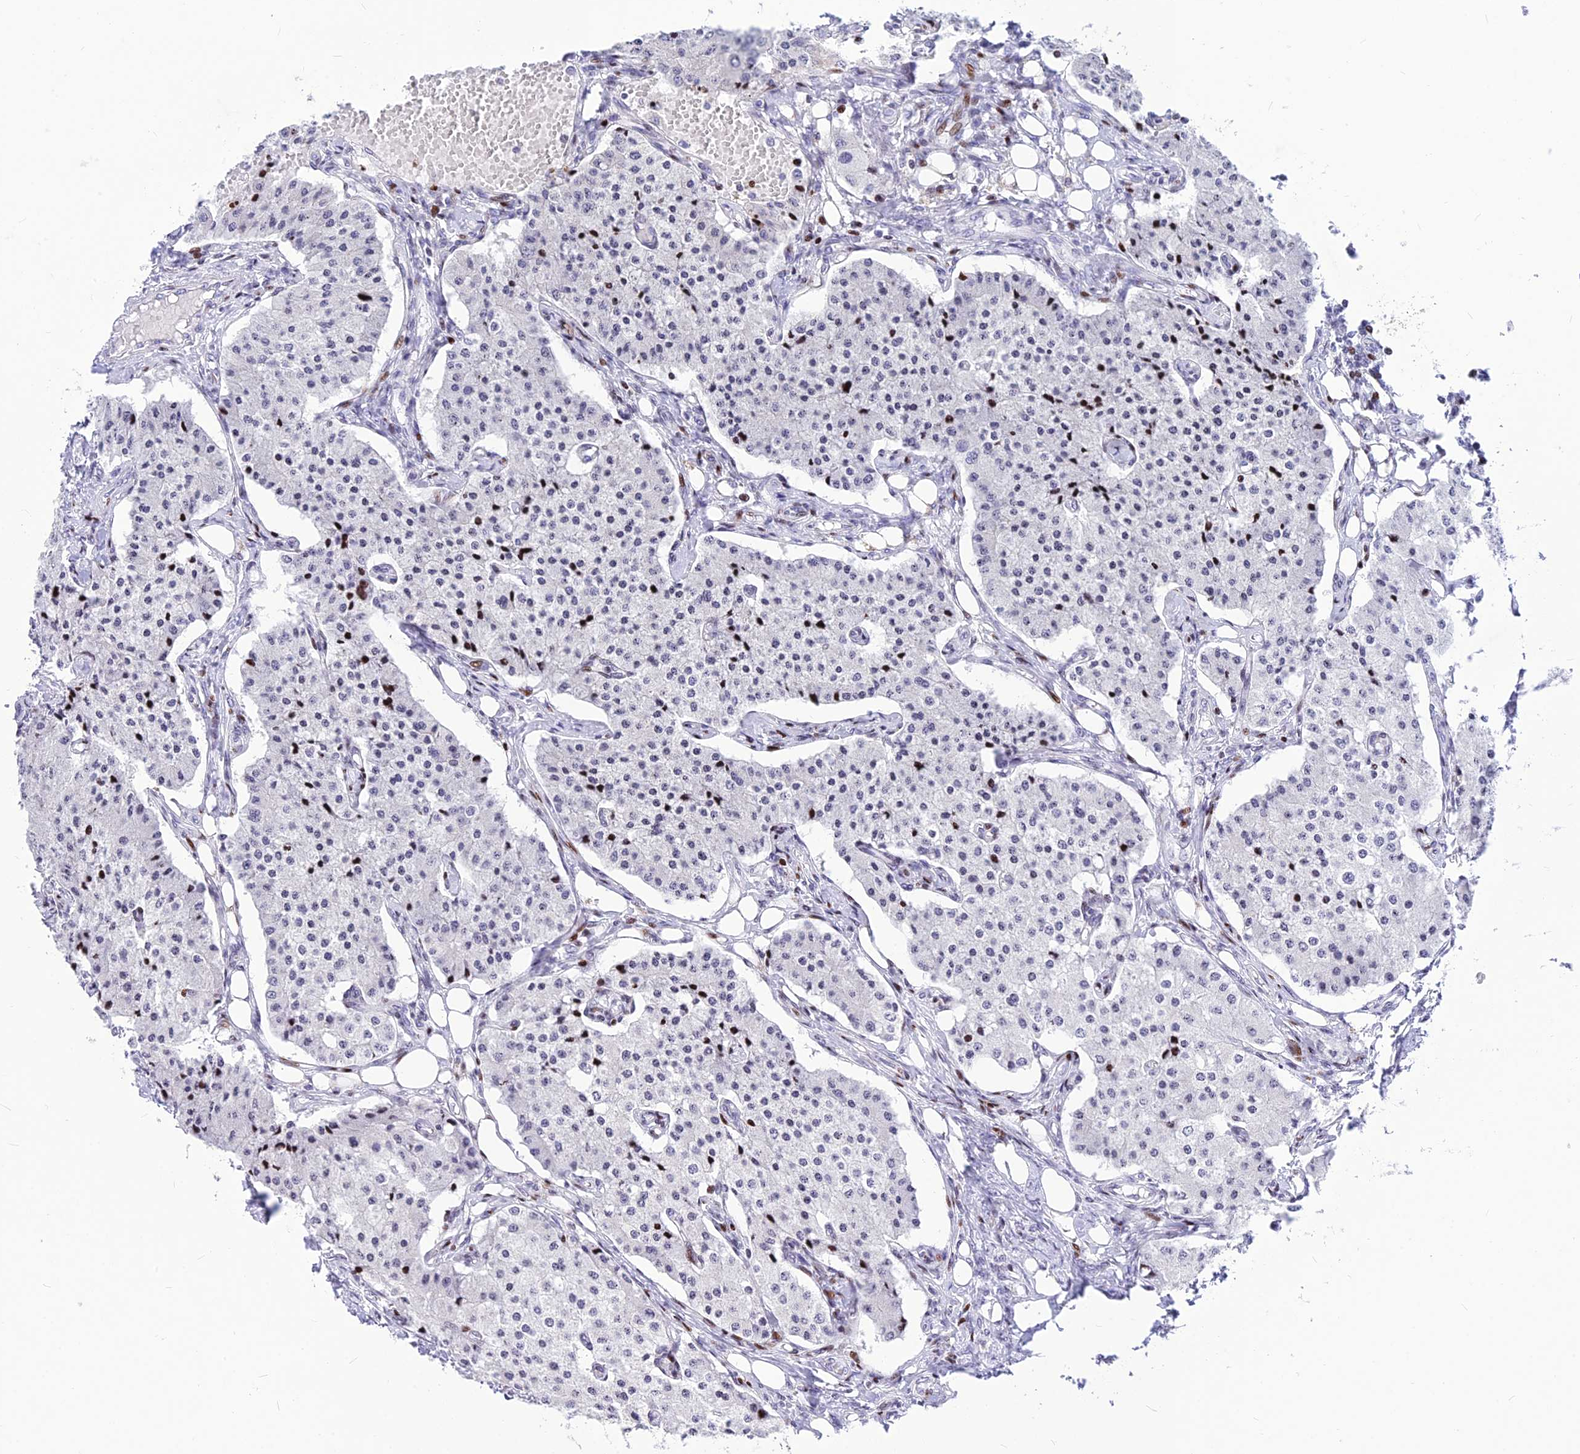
{"staining": {"intensity": "moderate", "quantity": "<25%", "location": "nuclear"}, "tissue": "carcinoid", "cell_type": "Tumor cells", "image_type": "cancer", "snomed": [{"axis": "morphology", "description": "Carcinoid, malignant, NOS"}, {"axis": "topography", "description": "Colon"}], "caption": "Tumor cells exhibit low levels of moderate nuclear expression in approximately <25% of cells in malignant carcinoid.", "gene": "PRPS1", "patient": {"sex": "female", "age": 52}}